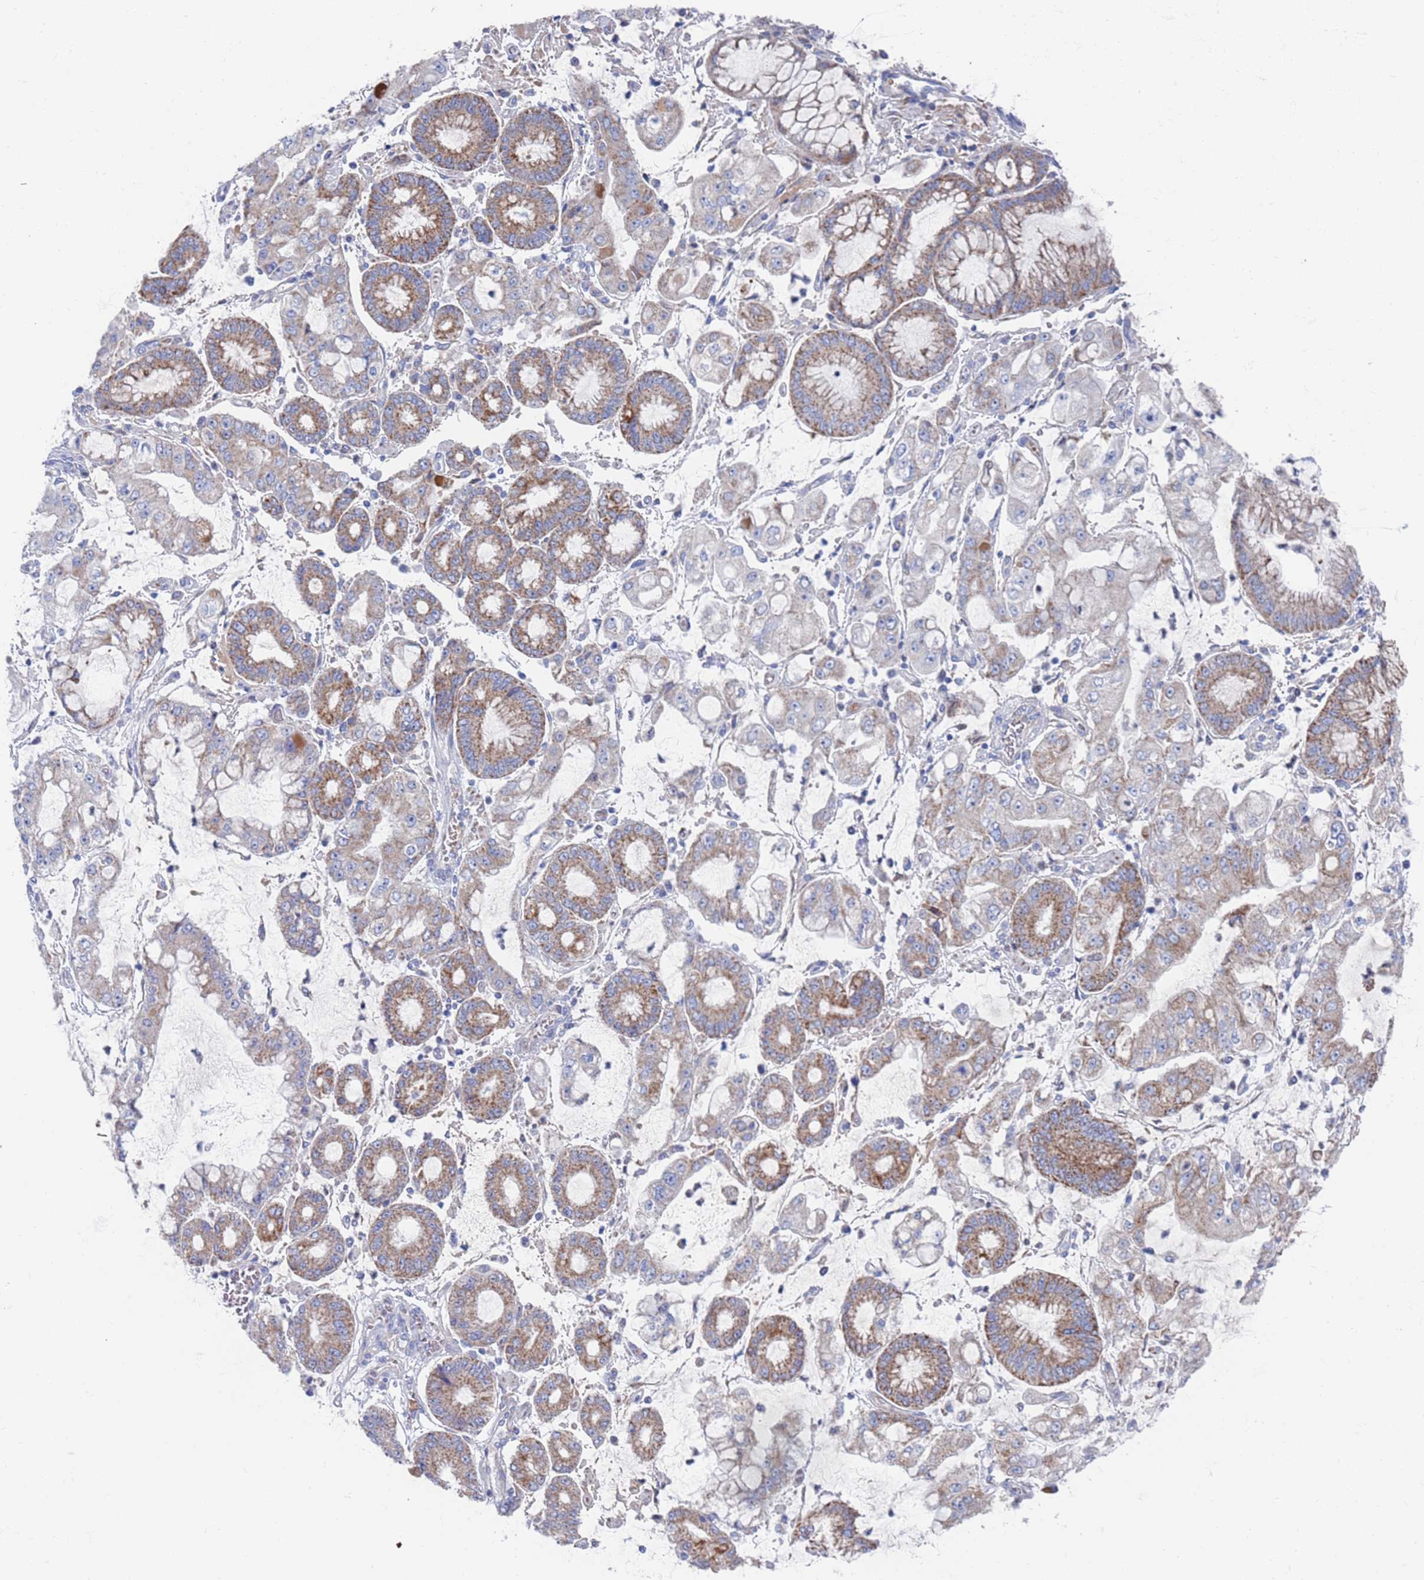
{"staining": {"intensity": "moderate", "quantity": "25%-75%", "location": "cytoplasmic/membranous"}, "tissue": "stomach cancer", "cell_type": "Tumor cells", "image_type": "cancer", "snomed": [{"axis": "morphology", "description": "Adenocarcinoma, NOS"}, {"axis": "topography", "description": "Stomach"}], "caption": "IHC image of neoplastic tissue: human stomach cancer (adenocarcinoma) stained using immunohistochemistry (IHC) shows medium levels of moderate protein expression localized specifically in the cytoplasmic/membranous of tumor cells, appearing as a cytoplasmic/membranous brown color.", "gene": "CHCHD6", "patient": {"sex": "male", "age": 76}}